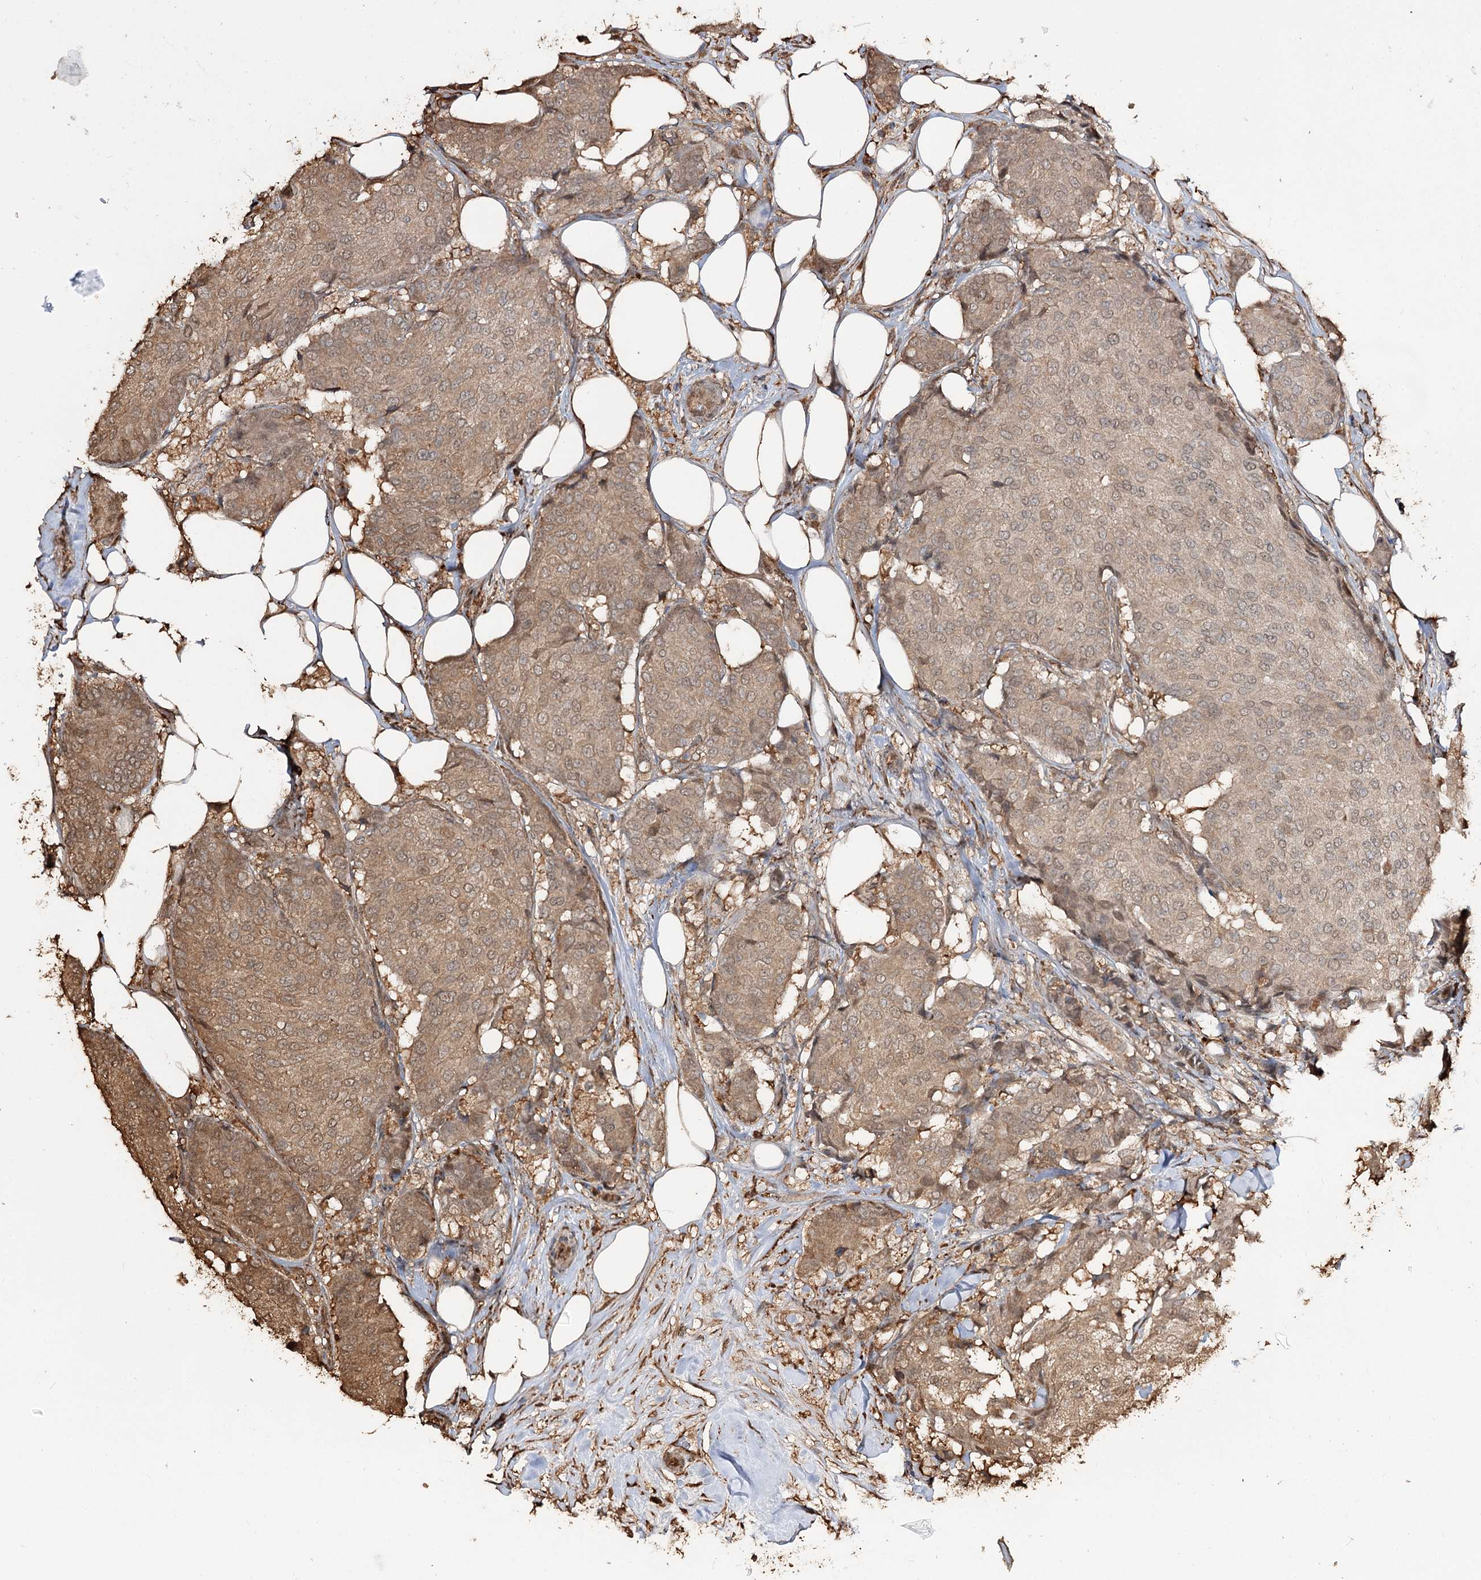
{"staining": {"intensity": "moderate", "quantity": "25%-75%", "location": "cytoplasmic/membranous"}, "tissue": "breast cancer", "cell_type": "Tumor cells", "image_type": "cancer", "snomed": [{"axis": "morphology", "description": "Duct carcinoma"}, {"axis": "topography", "description": "Breast"}], "caption": "Tumor cells display moderate cytoplasmic/membranous staining in about 25%-75% of cells in breast intraductal carcinoma.", "gene": "PLCH1", "patient": {"sex": "female", "age": 75}}